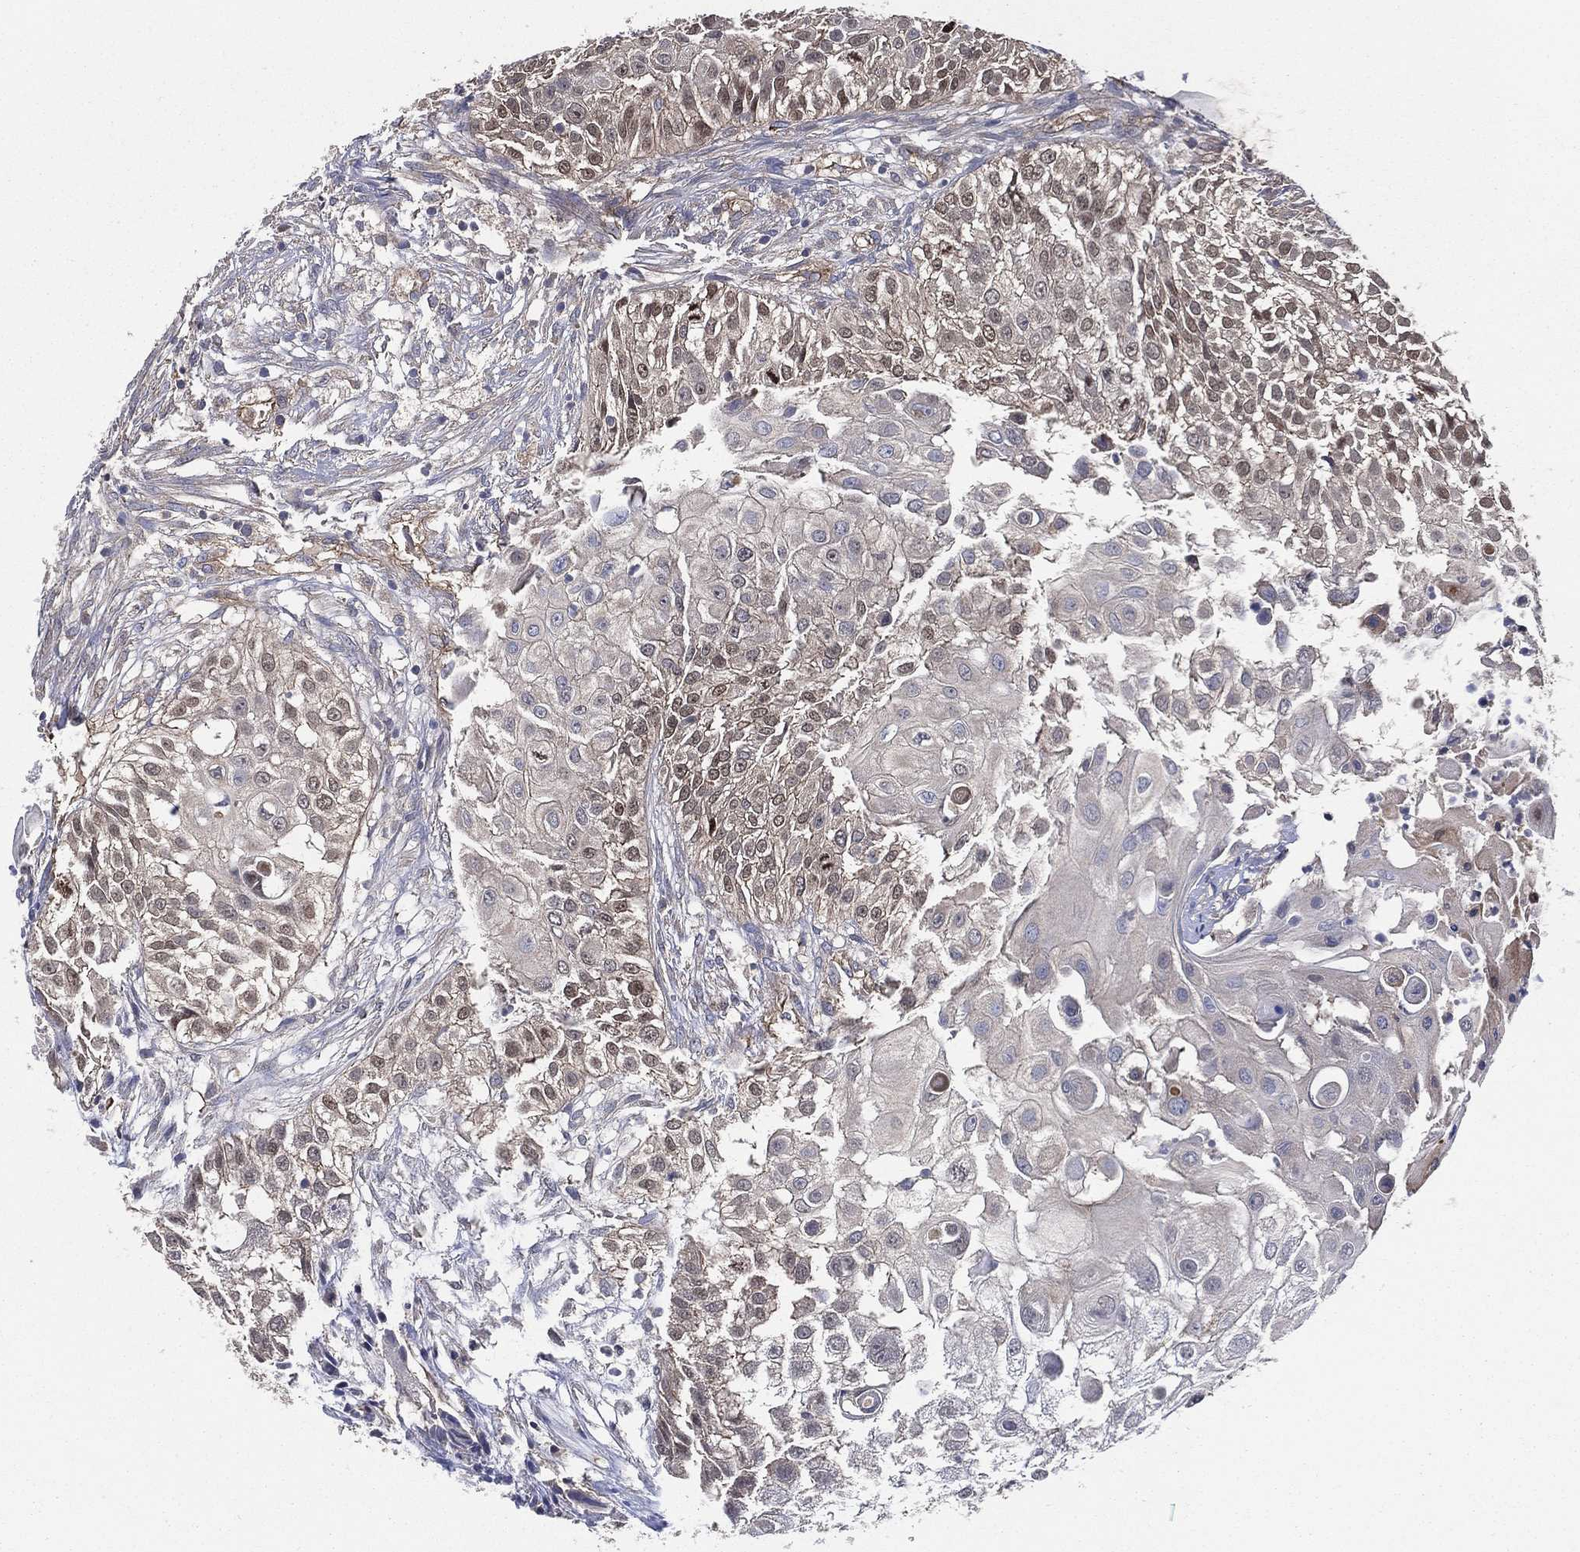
{"staining": {"intensity": "moderate", "quantity": "25%-75%", "location": "nuclear"}, "tissue": "urothelial cancer", "cell_type": "Tumor cells", "image_type": "cancer", "snomed": [{"axis": "morphology", "description": "Urothelial carcinoma, High grade"}, {"axis": "topography", "description": "Urinary bladder"}], "caption": "Moderate nuclear protein expression is present in about 25%-75% of tumor cells in urothelial cancer.", "gene": "SMPD3", "patient": {"sex": "female", "age": 79}}